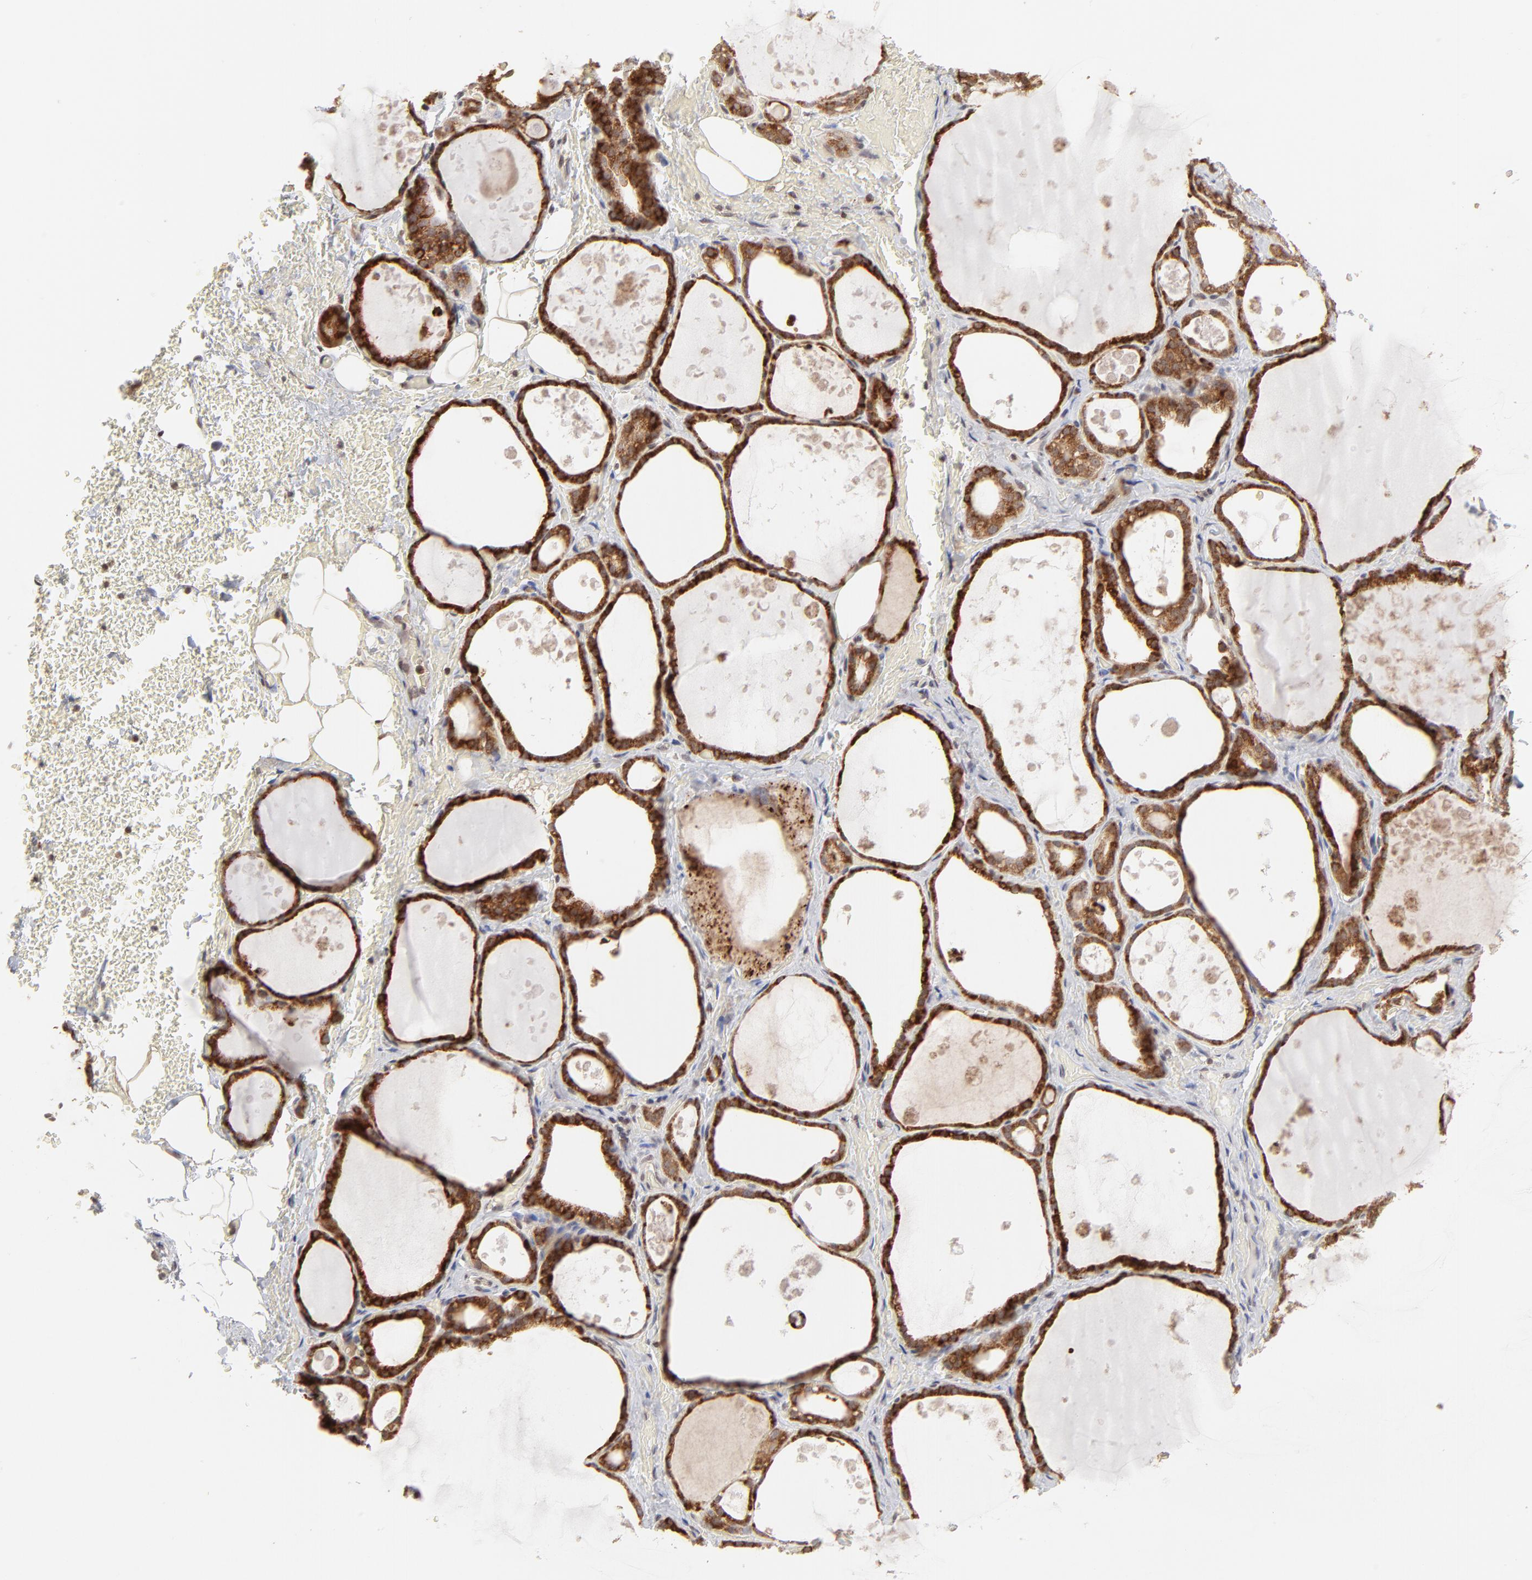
{"staining": {"intensity": "strong", "quantity": ">75%", "location": "cytoplasmic/membranous"}, "tissue": "thyroid gland", "cell_type": "Glandular cells", "image_type": "normal", "snomed": [{"axis": "morphology", "description": "Normal tissue, NOS"}, {"axis": "topography", "description": "Thyroid gland"}], "caption": "Immunohistochemistry of benign human thyroid gland reveals high levels of strong cytoplasmic/membranous staining in approximately >75% of glandular cells.", "gene": "ARIH1", "patient": {"sex": "male", "age": 61}}